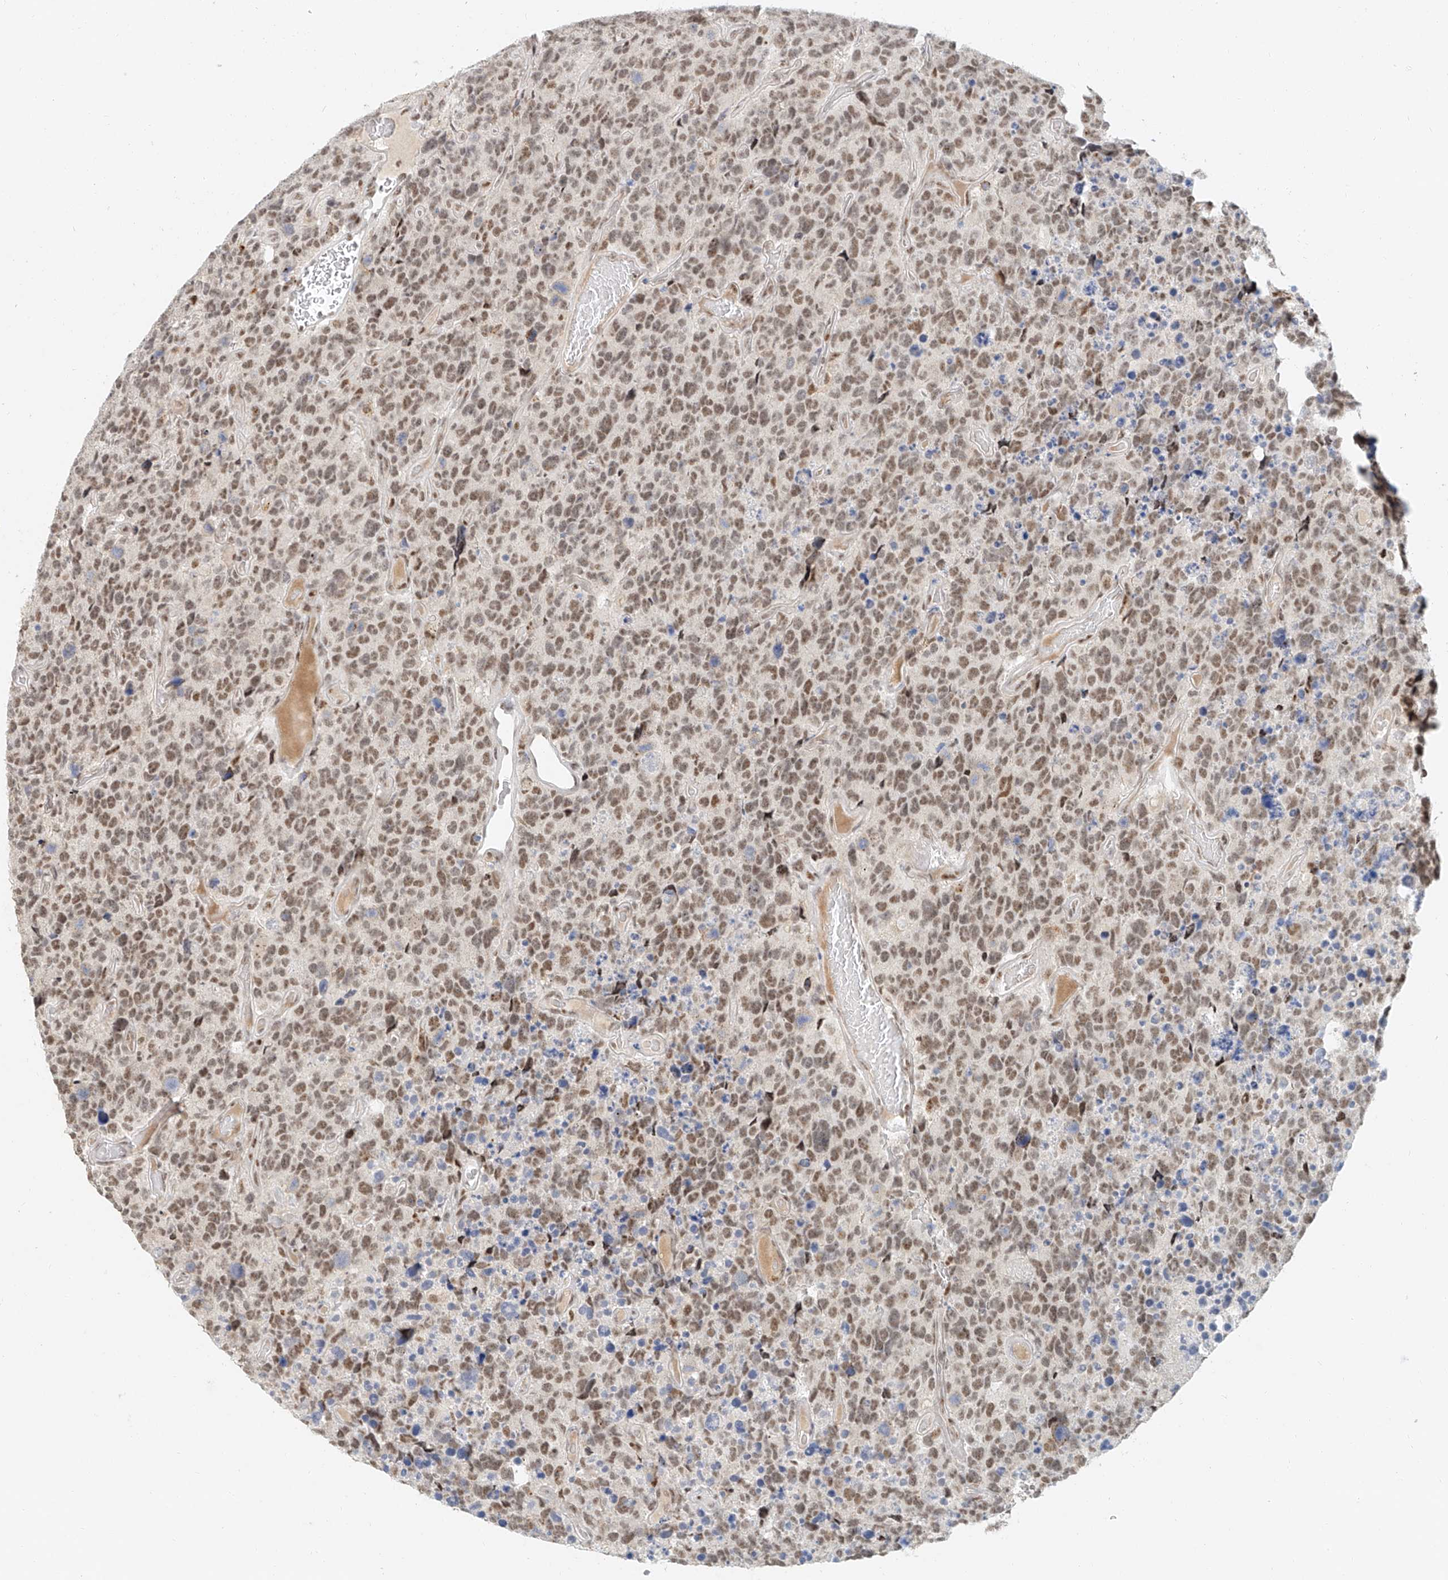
{"staining": {"intensity": "moderate", "quantity": ">75%", "location": "nuclear"}, "tissue": "glioma", "cell_type": "Tumor cells", "image_type": "cancer", "snomed": [{"axis": "morphology", "description": "Glioma, malignant, High grade"}, {"axis": "topography", "description": "Brain"}], "caption": "A photomicrograph of glioma stained for a protein demonstrates moderate nuclear brown staining in tumor cells. (DAB IHC, brown staining for protein, blue staining for nuclei).", "gene": "CXorf58", "patient": {"sex": "male", "age": 69}}